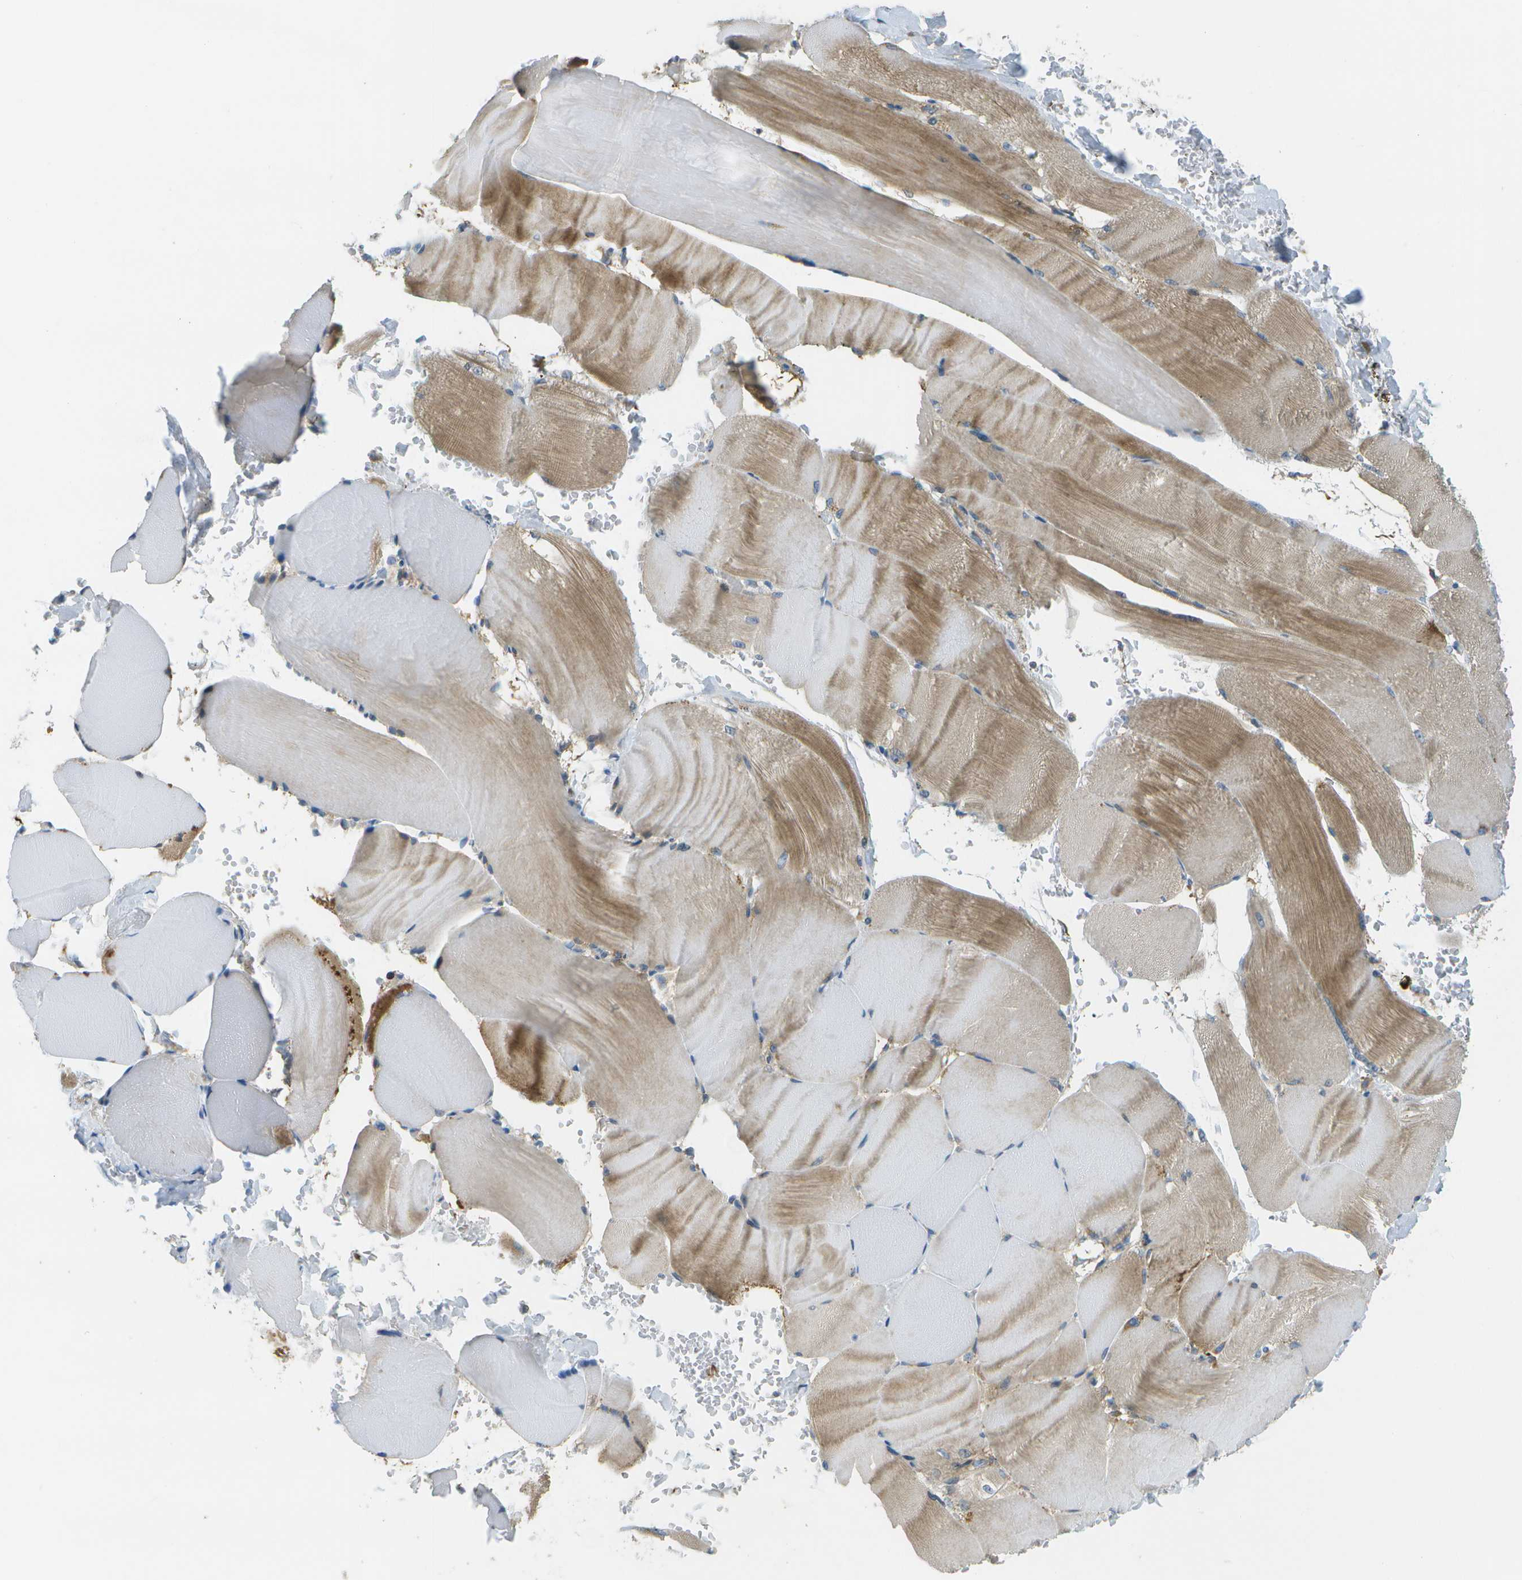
{"staining": {"intensity": "moderate", "quantity": "25%-75%", "location": "cytoplasmic/membranous"}, "tissue": "skeletal muscle", "cell_type": "Myocytes", "image_type": "normal", "snomed": [{"axis": "morphology", "description": "Normal tissue, NOS"}, {"axis": "topography", "description": "Skin"}, {"axis": "topography", "description": "Skeletal muscle"}], "caption": "This is a histology image of immunohistochemistry staining of unremarkable skeletal muscle, which shows moderate expression in the cytoplasmic/membranous of myocytes.", "gene": "WNK2", "patient": {"sex": "male", "age": 83}}